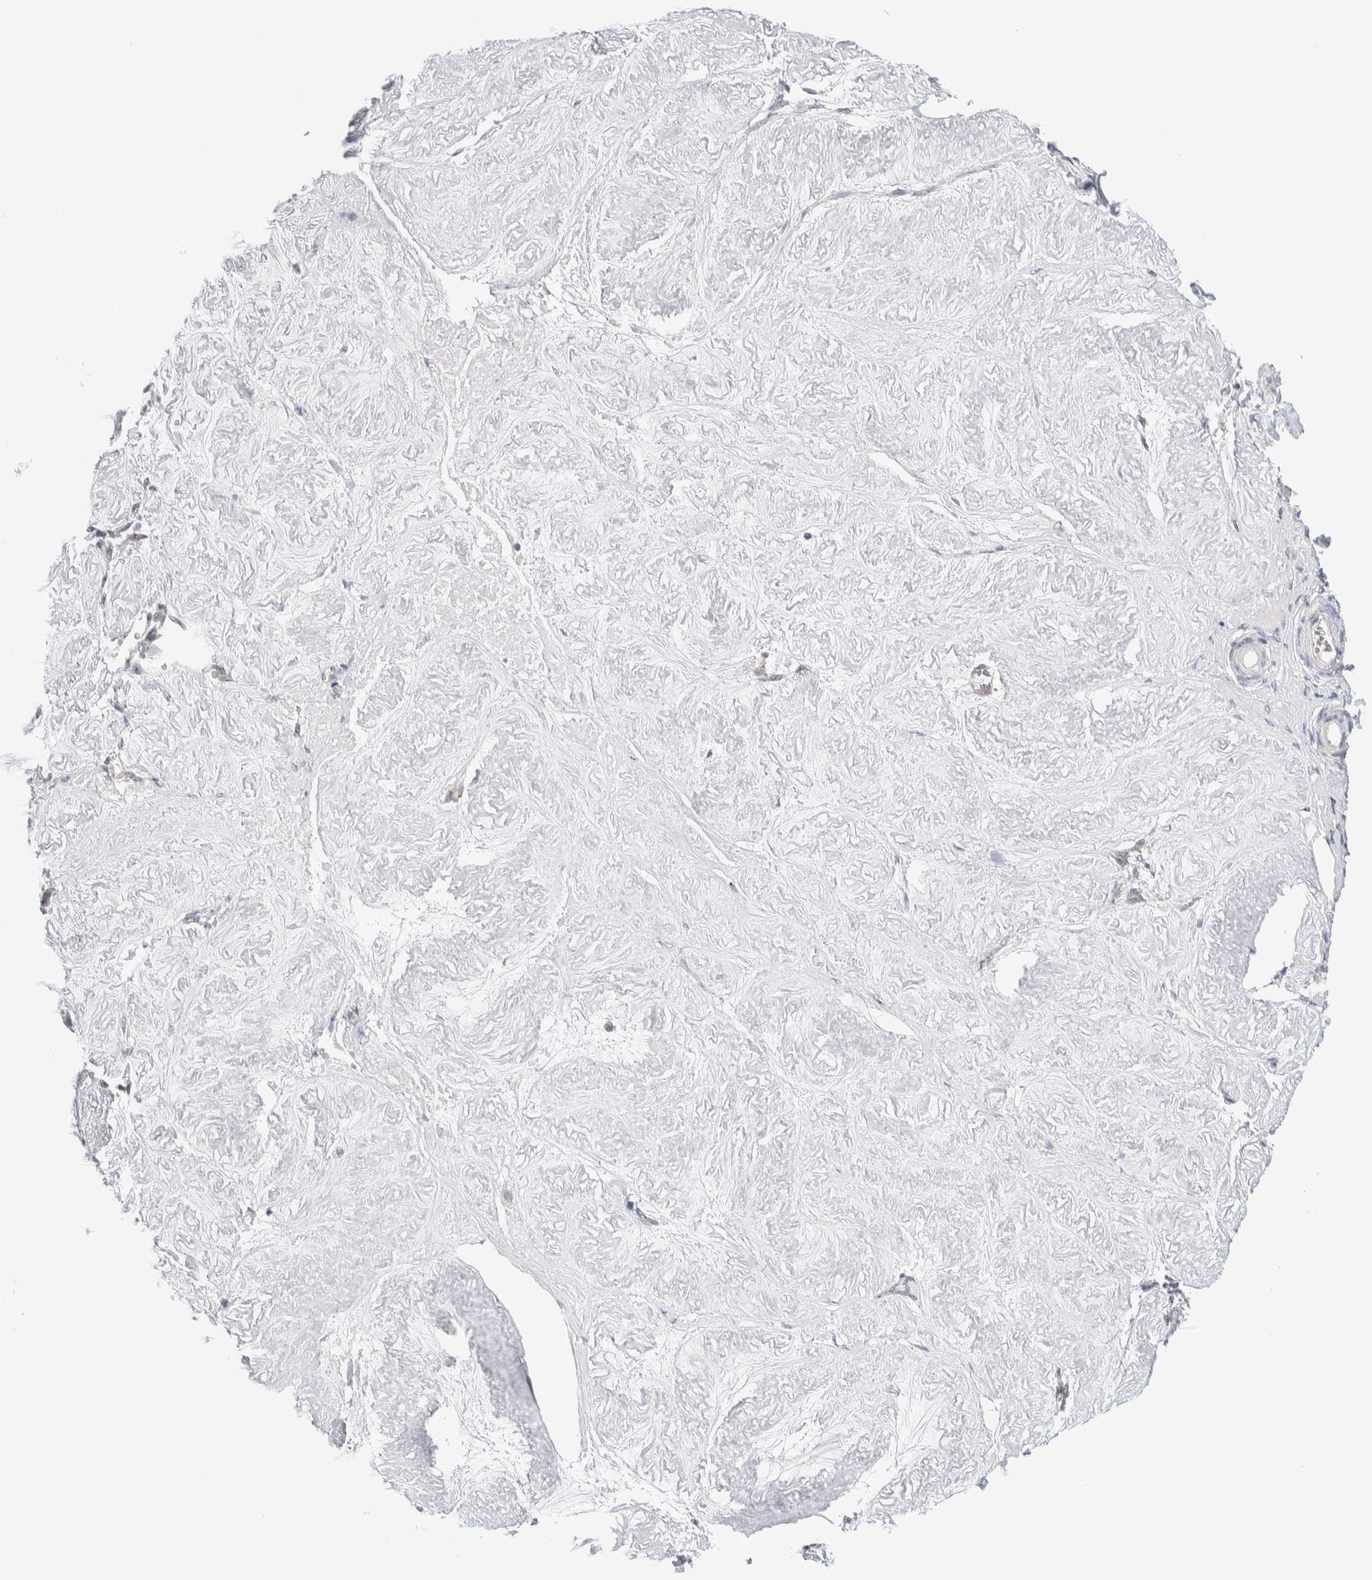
{"staining": {"intensity": "negative", "quantity": "none", "location": "none"}, "tissue": "adipose tissue", "cell_type": "Adipocytes", "image_type": "normal", "snomed": [{"axis": "morphology", "description": "Normal tissue, NOS"}, {"axis": "topography", "description": "Vascular tissue"}, {"axis": "topography", "description": "Fallopian tube"}, {"axis": "topography", "description": "Ovary"}], "caption": "Adipocytes show no significant positivity in normal adipose tissue.", "gene": "C1orf112", "patient": {"sex": "female", "age": 67}}